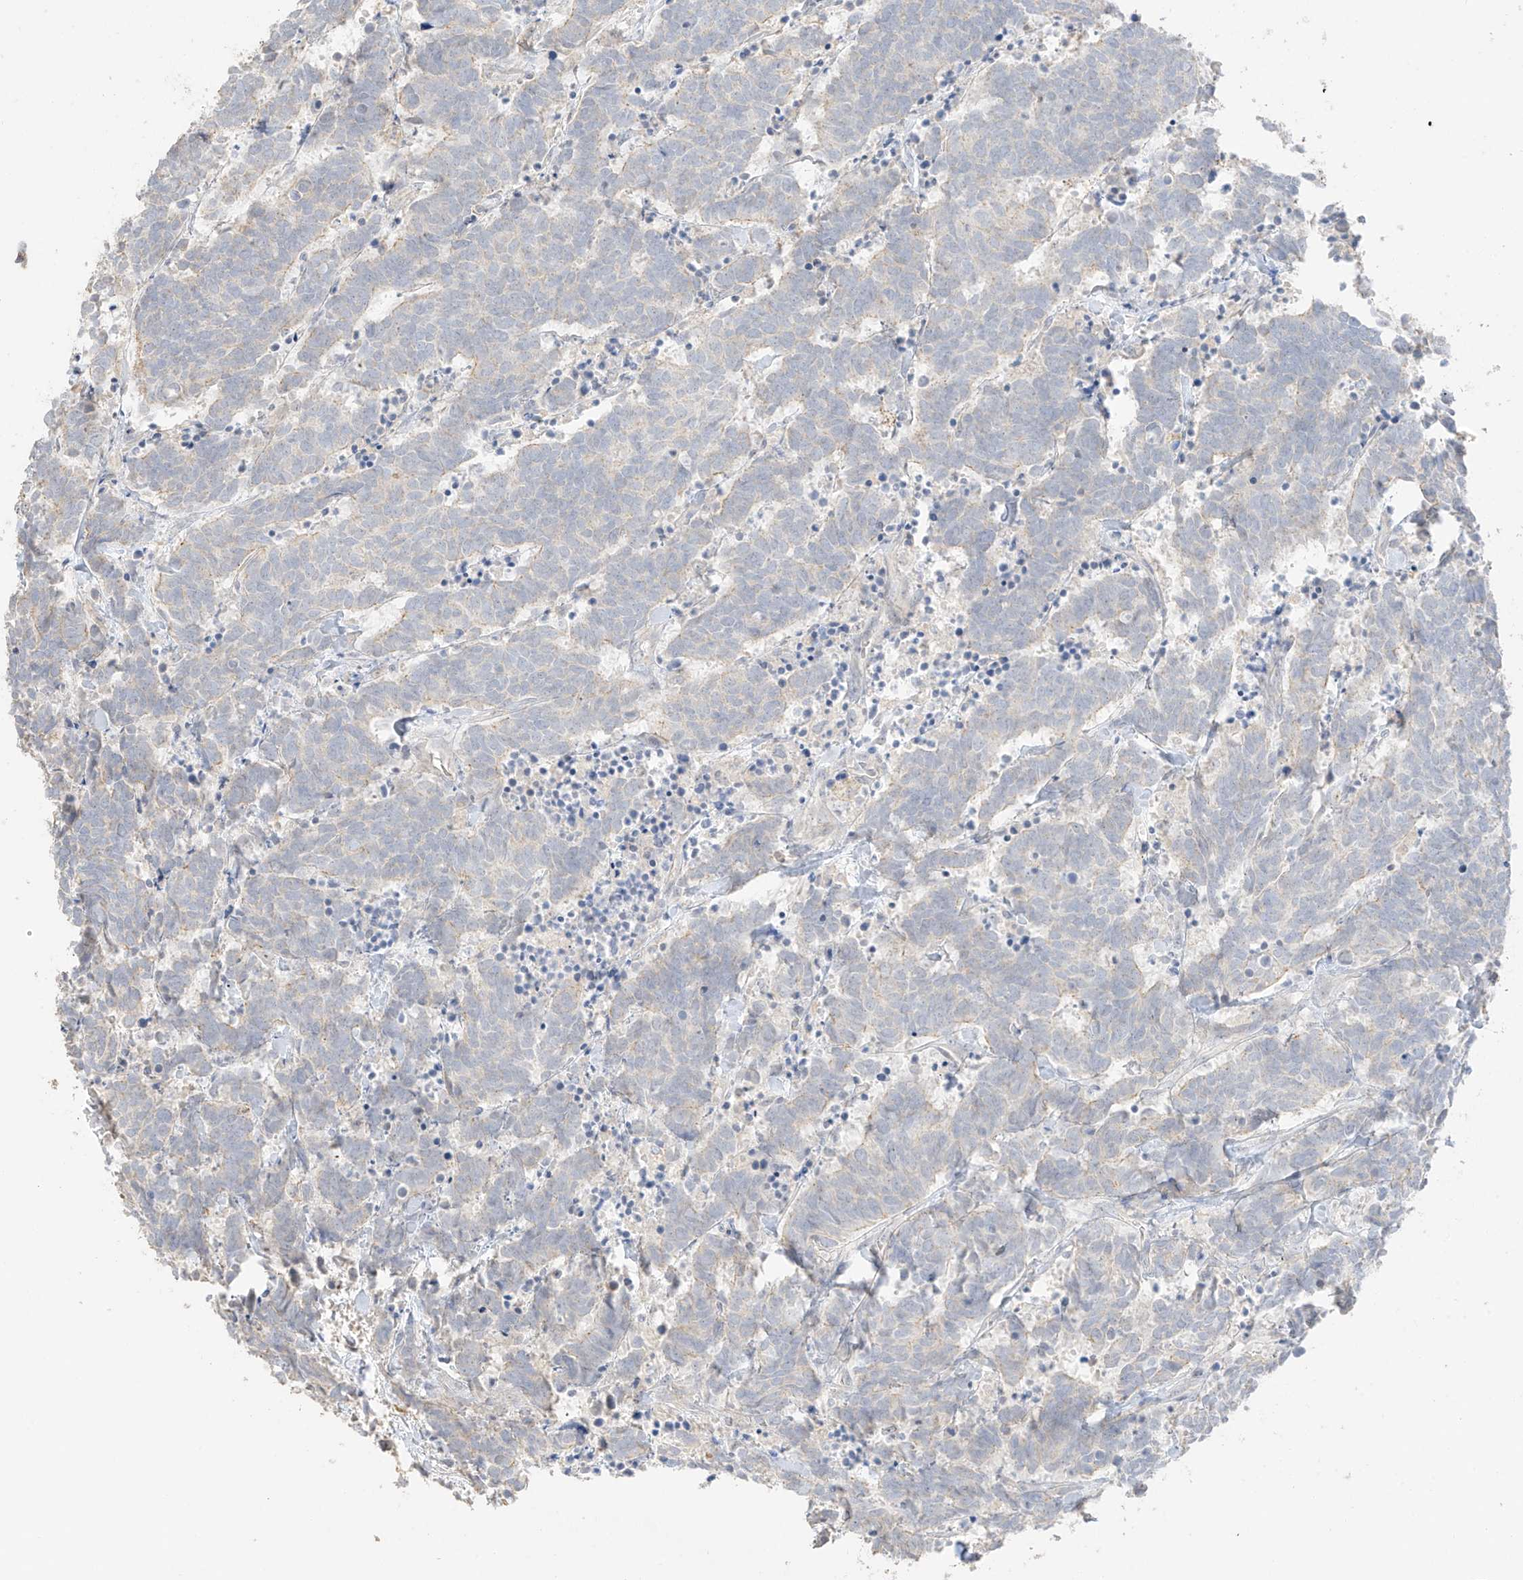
{"staining": {"intensity": "negative", "quantity": "none", "location": "none"}, "tissue": "carcinoid", "cell_type": "Tumor cells", "image_type": "cancer", "snomed": [{"axis": "morphology", "description": "Carcinoma, NOS"}, {"axis": "morphology", "description": "Carcinoid, malignant, NOS"}, {"axis": "topography", "description": "Urinary bladder"}], "caption": "Protein analysis of carcinoid reveals no significant positivity in tumor cells.", "gene": "ZBTB41", "patient": {"sex": "male", "age": 57}}